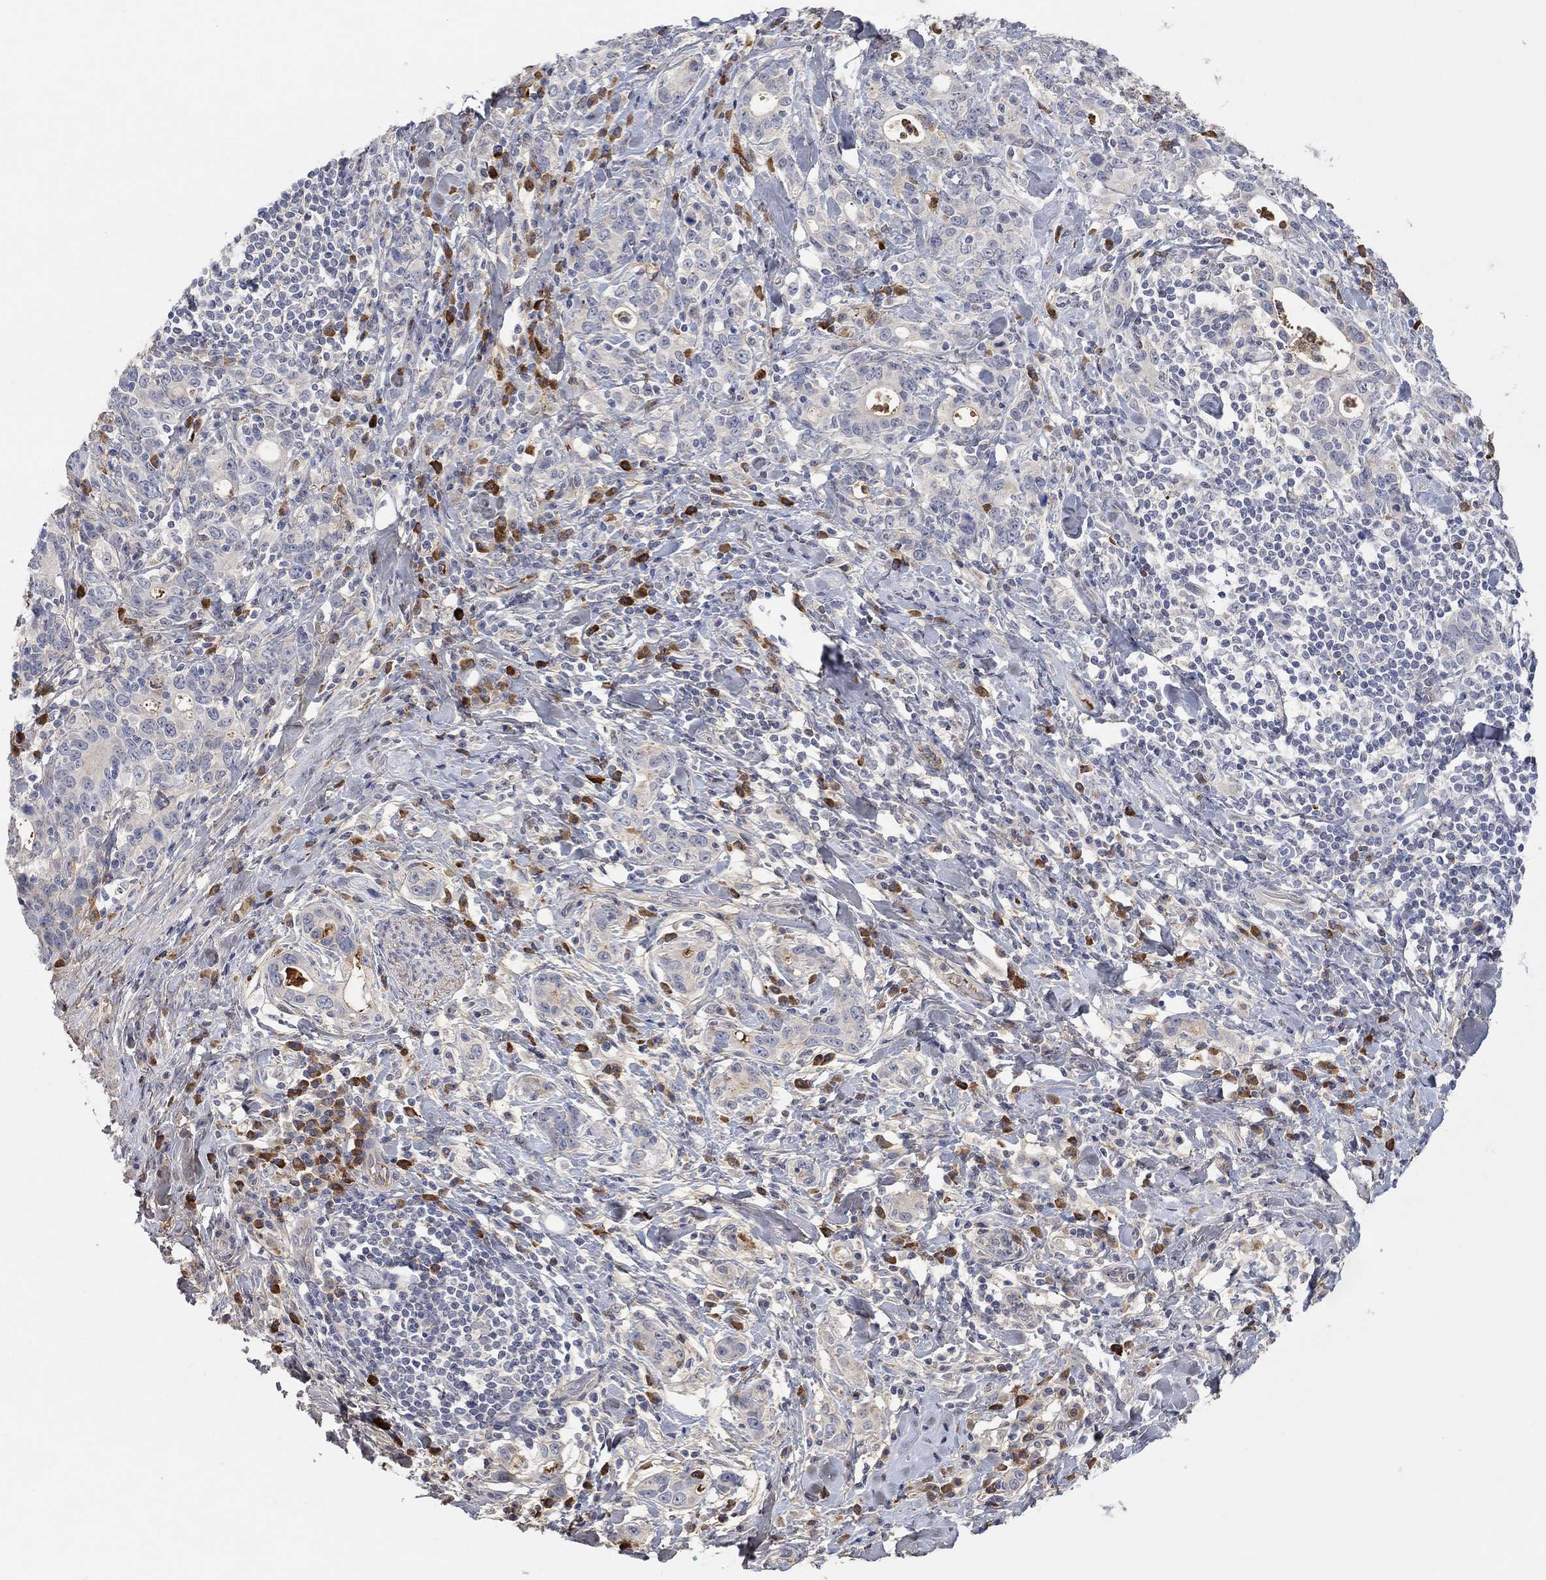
{"staining": {"intensity": "negative", "quantity": "none", "location": "none"}, "tissue": "stomach cancer", "cell_type": "Tumor cells", "image_type": "cancer", "snomed": [{"axis": "morphology", "description": "Adenocarcinoma, NOS"}, {"axis": "topography", "description": "Stomach"}], "caption": "The micrograph displays no significant positivity in tumor cells of adenocarcinoma (stomach).", "gene": "MSTN", "patient": {"sex": "male", "age": 79}}